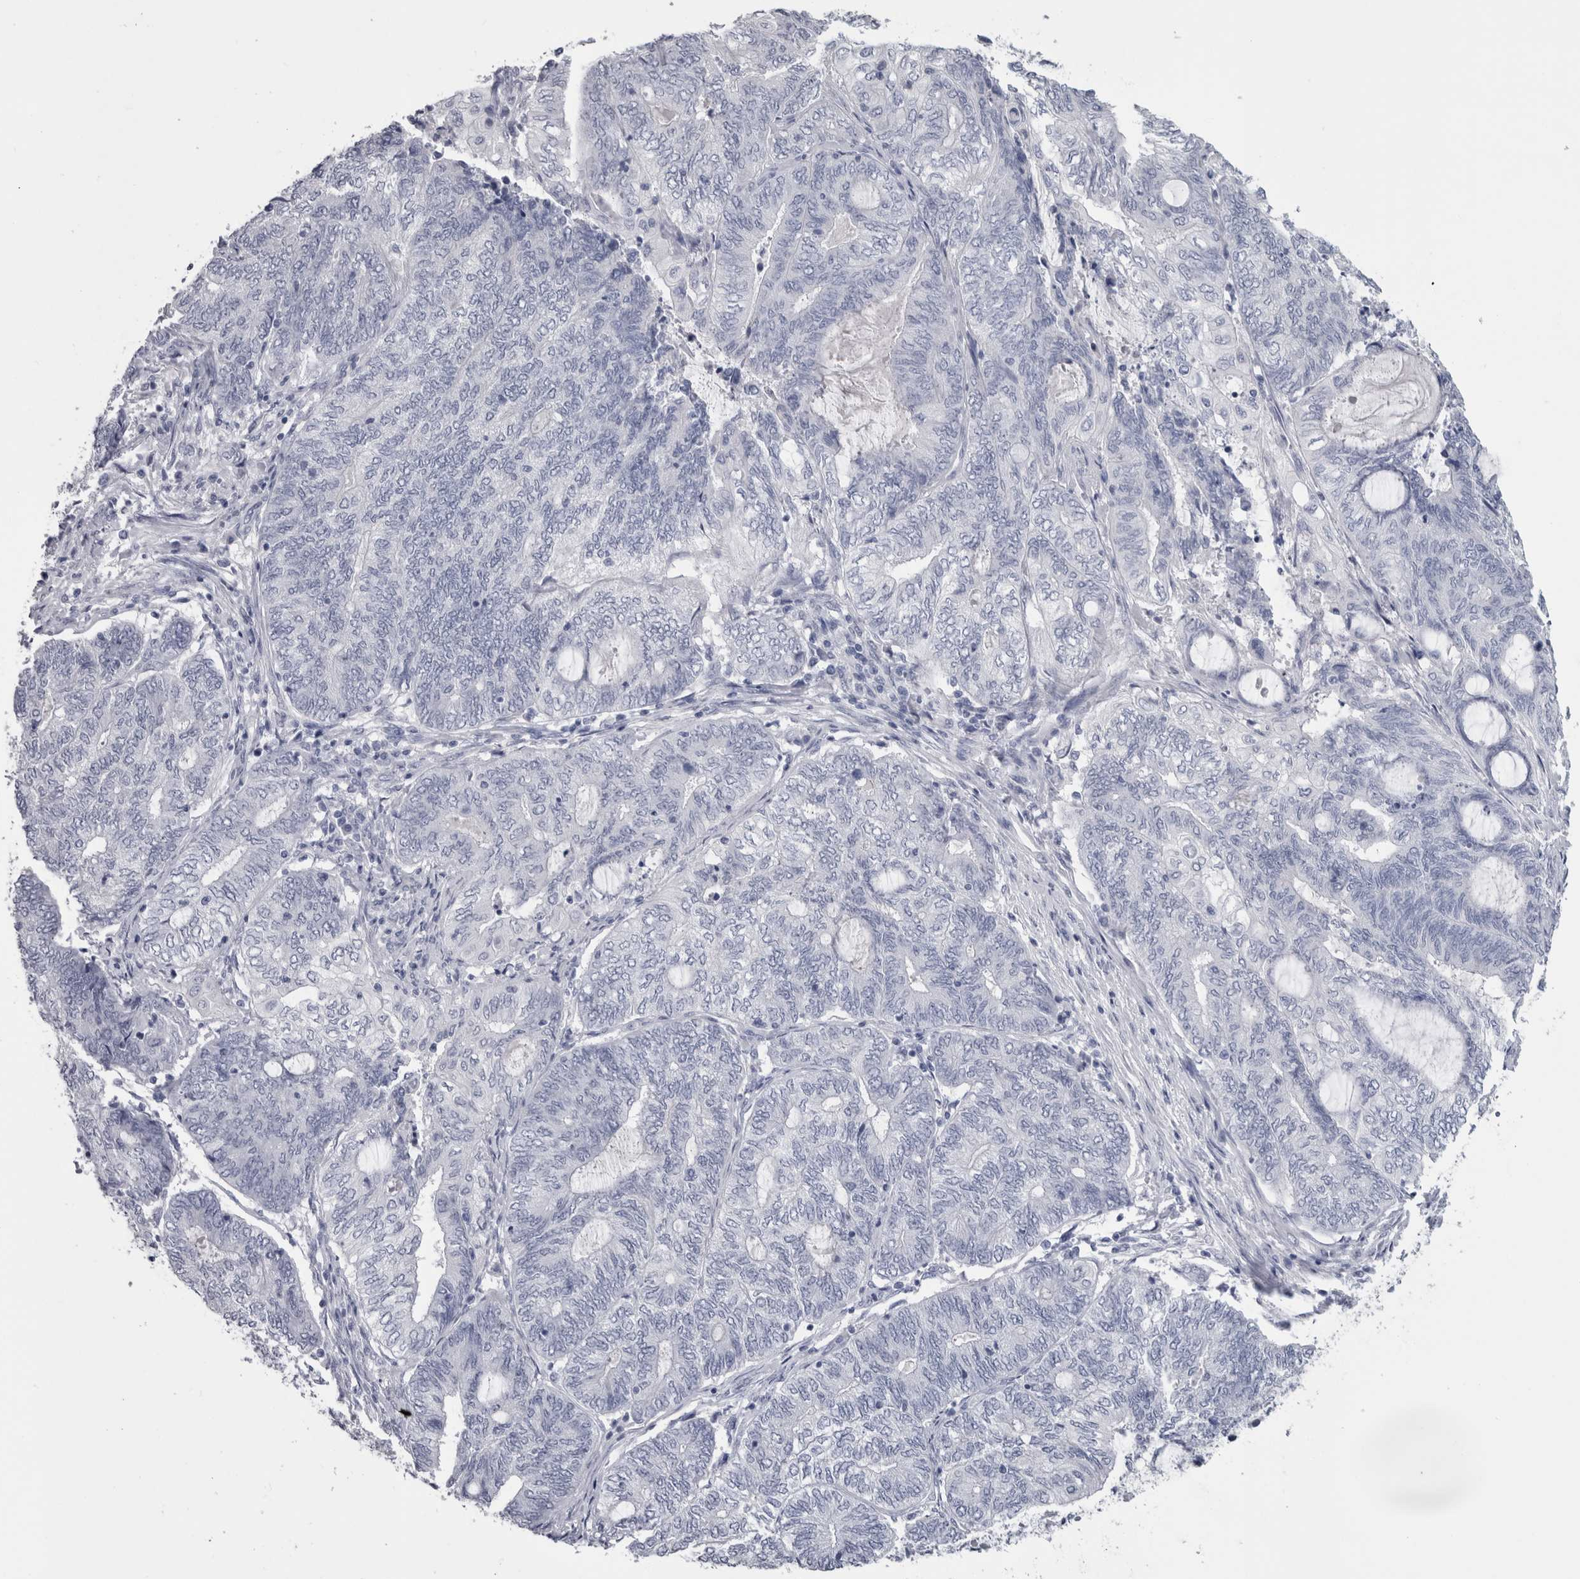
{"staining": {"intensity": "negative", "quantity": "none", "location": "none"}, "tissue": "endometrial cancer", "cell_type": "Tumor cells", "image_type": "cancer", "snomed": [{"axis": "morphology", "description": "Adenocarcinoma, NOS"}, {"axis": "topography", "description": "Uterus"}, {"axis": "topography", "description": "Endometrium"}], "caption": "Tumor cells are negative for protein expression in human endometrial adenocarcinoma.", "gene": "PTH", "patient": {"sex": "female", "age": 70}}